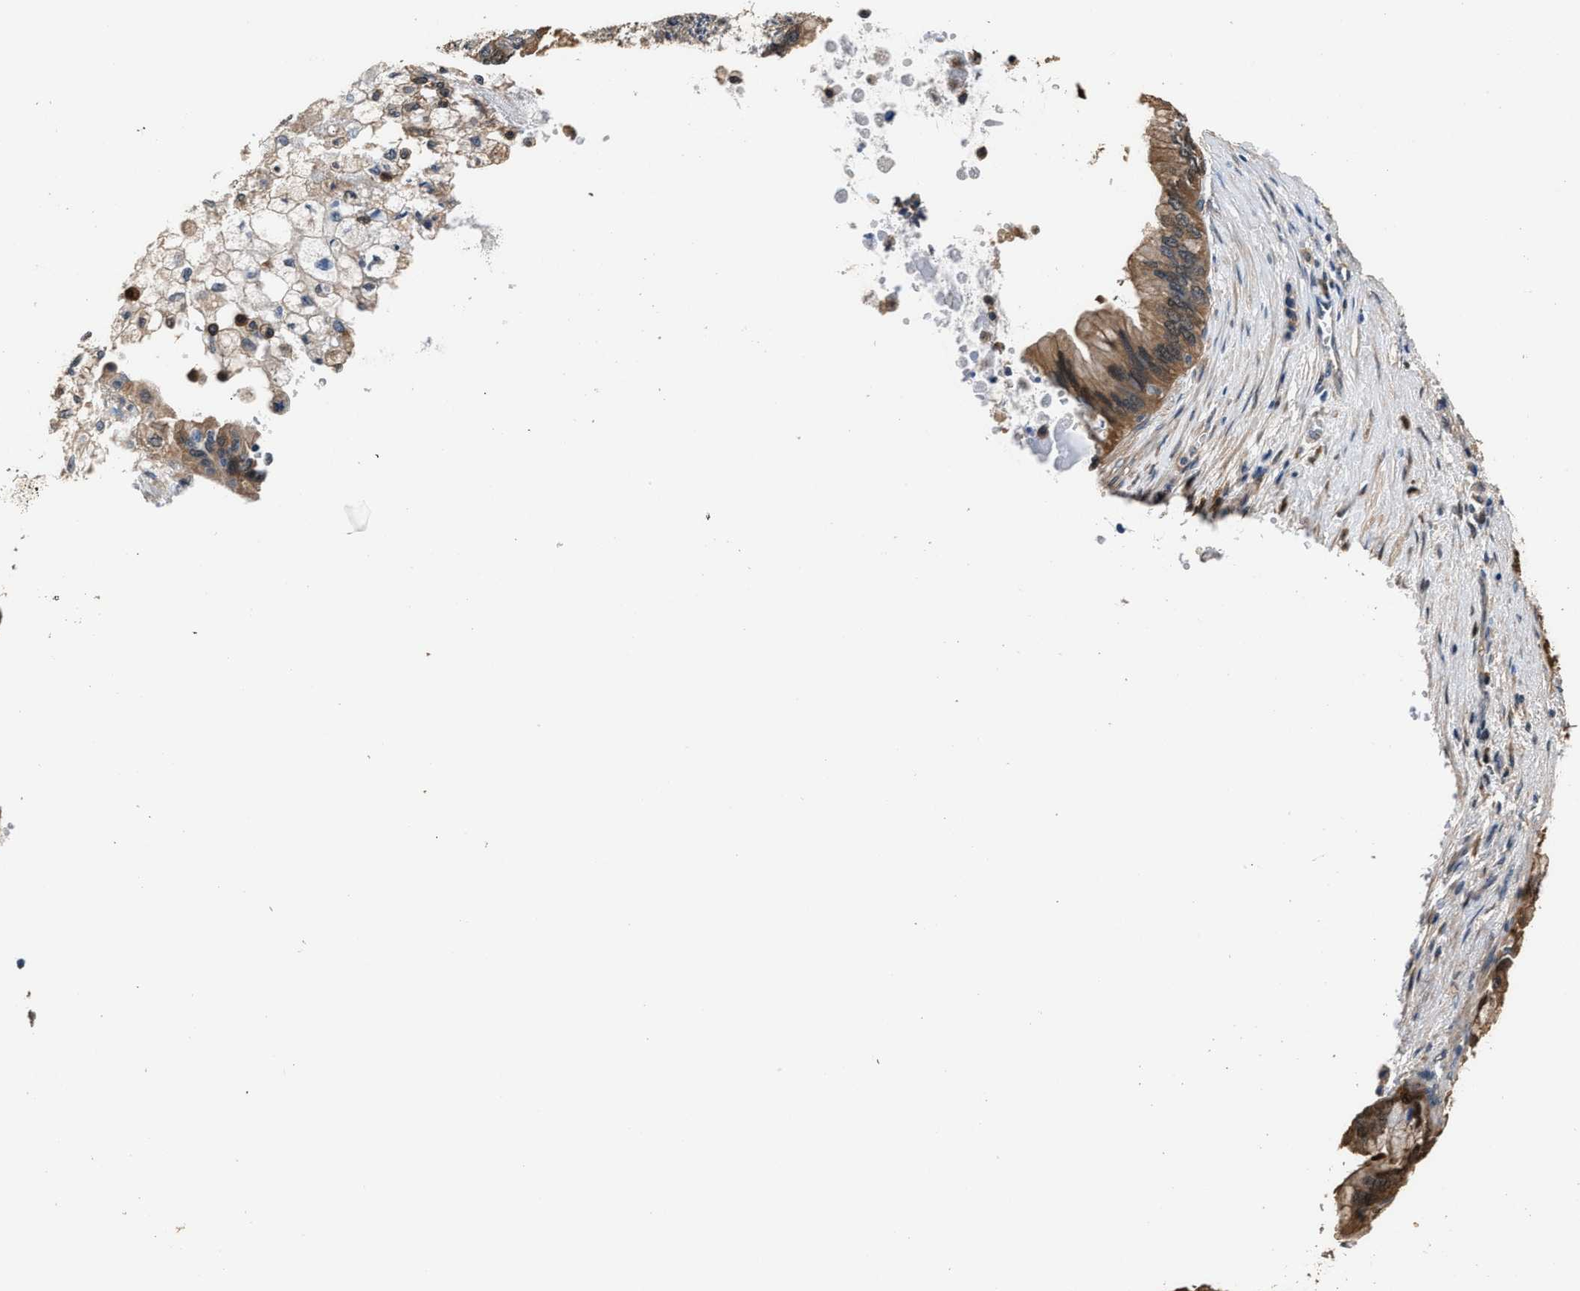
{"staining": {"intensity": "moderate", "quantity": ">75%", "location": "cytoplasmic/membranous"}, "tissue": "pancreatic cancer", "cell_type": "Tumor cells", "image_type": "cancer", "snomed": [{"axis": "morphology", "description": "Adenocarcinoma, NOS"}, {"axis": "topography", "description": "Pancreas"}], "caption": "Tumor cells show medium levels of moderate cytoplasmic/membranous expression in about >75% of cells in human adenocarcinoma (pancreatic).", "gene": "GSTP1", "patient": {"sex": "female", "age": 73}}